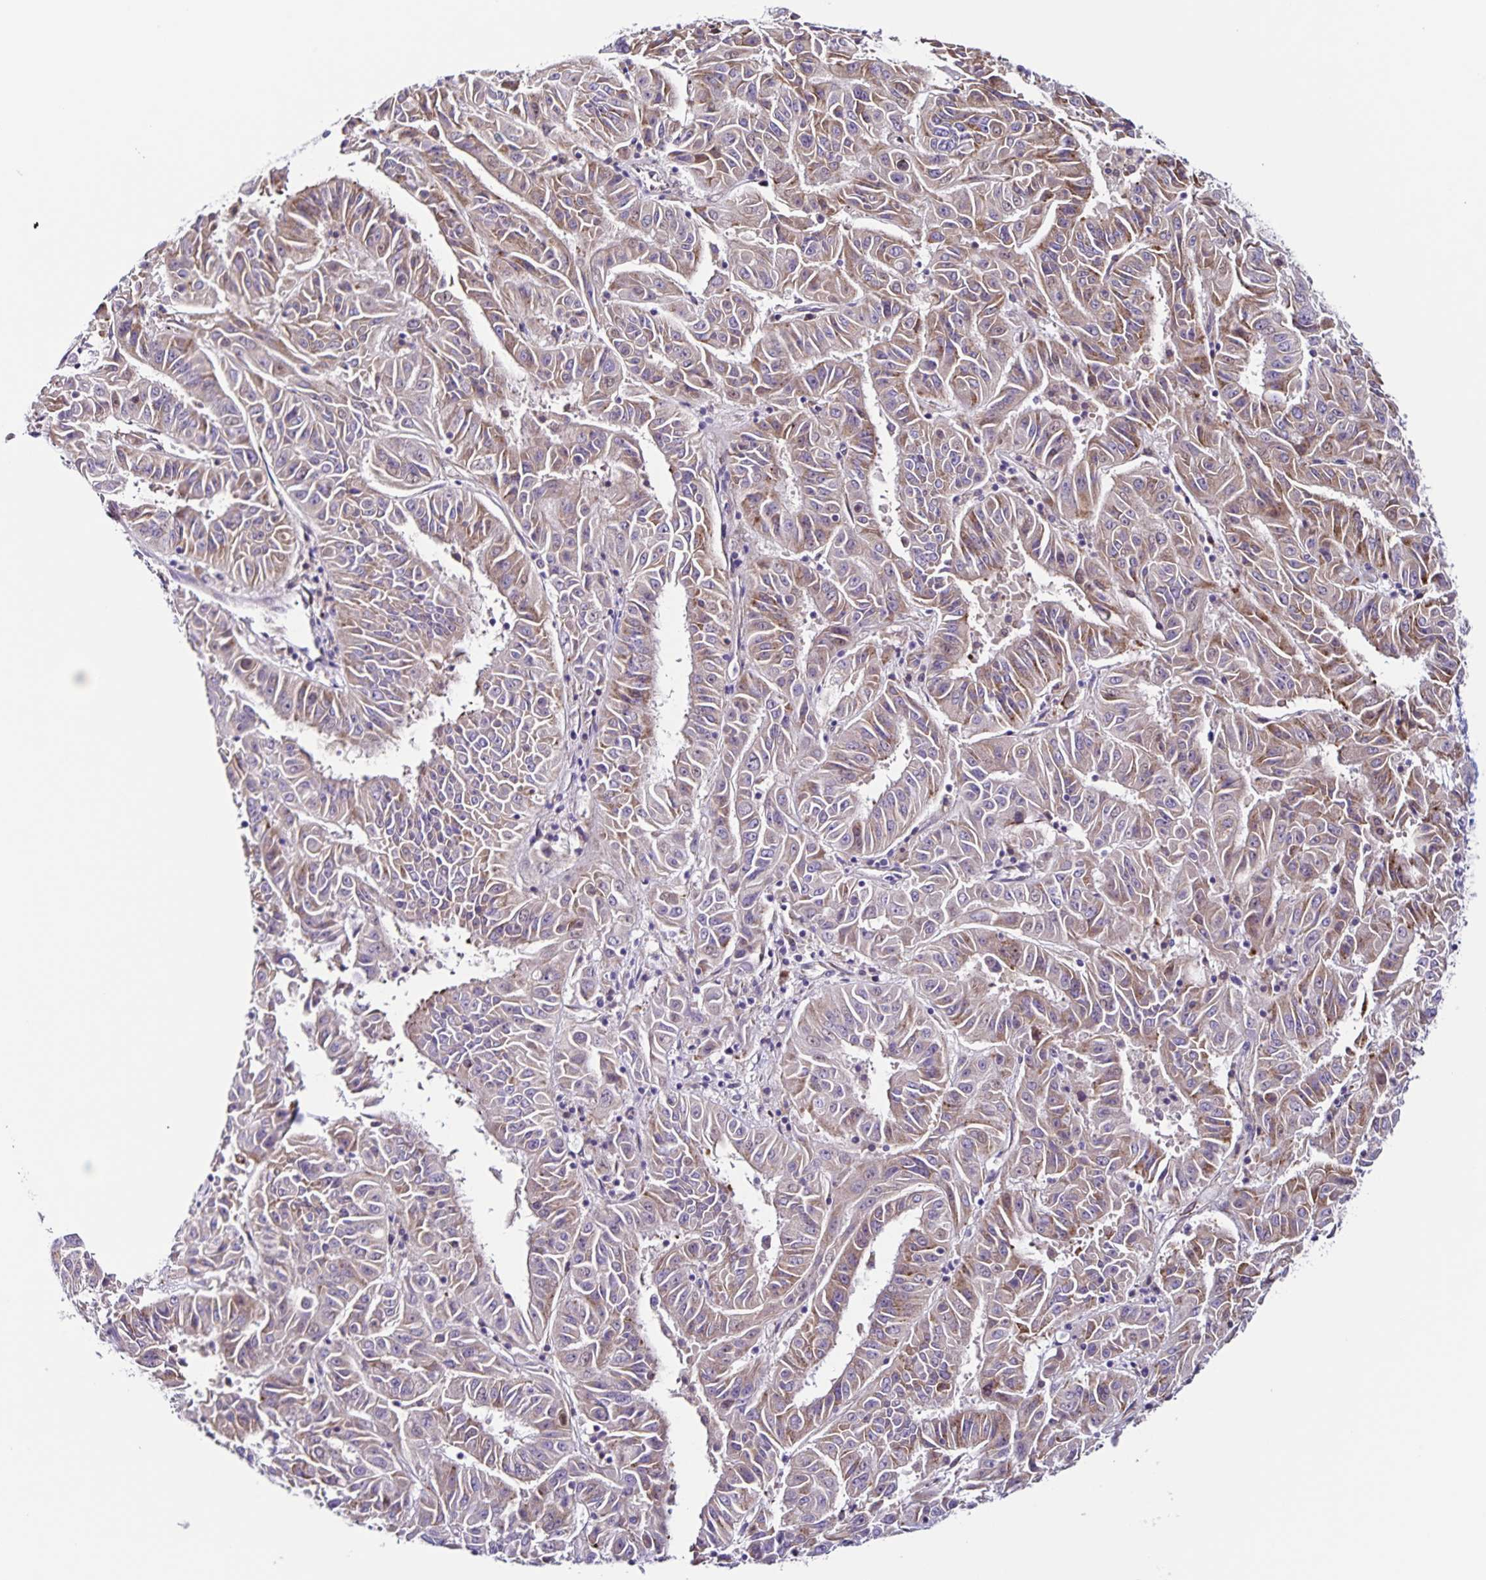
{"staining": {"intensity": "weak", "quantity": "25%-75%", "location": "cytoplasmic/membranous"}, "tissue": "pancreatic cancer", "cell_type": "Tumor cells", "image_type": "cancer", "snomed": [{"axis": "morphology", "description": "Adenocarcinoma, NOS"}, {"axis": "topography", "description": "Pancreas"}], "caption": "Pancreatic adenocarcinoma tissue reveals weak cytoplasmic/membranous staining in approximately 25%-75% of tumor cells", "gene": "RNFT2", "patient": {"sex": "male", "age": 63}}